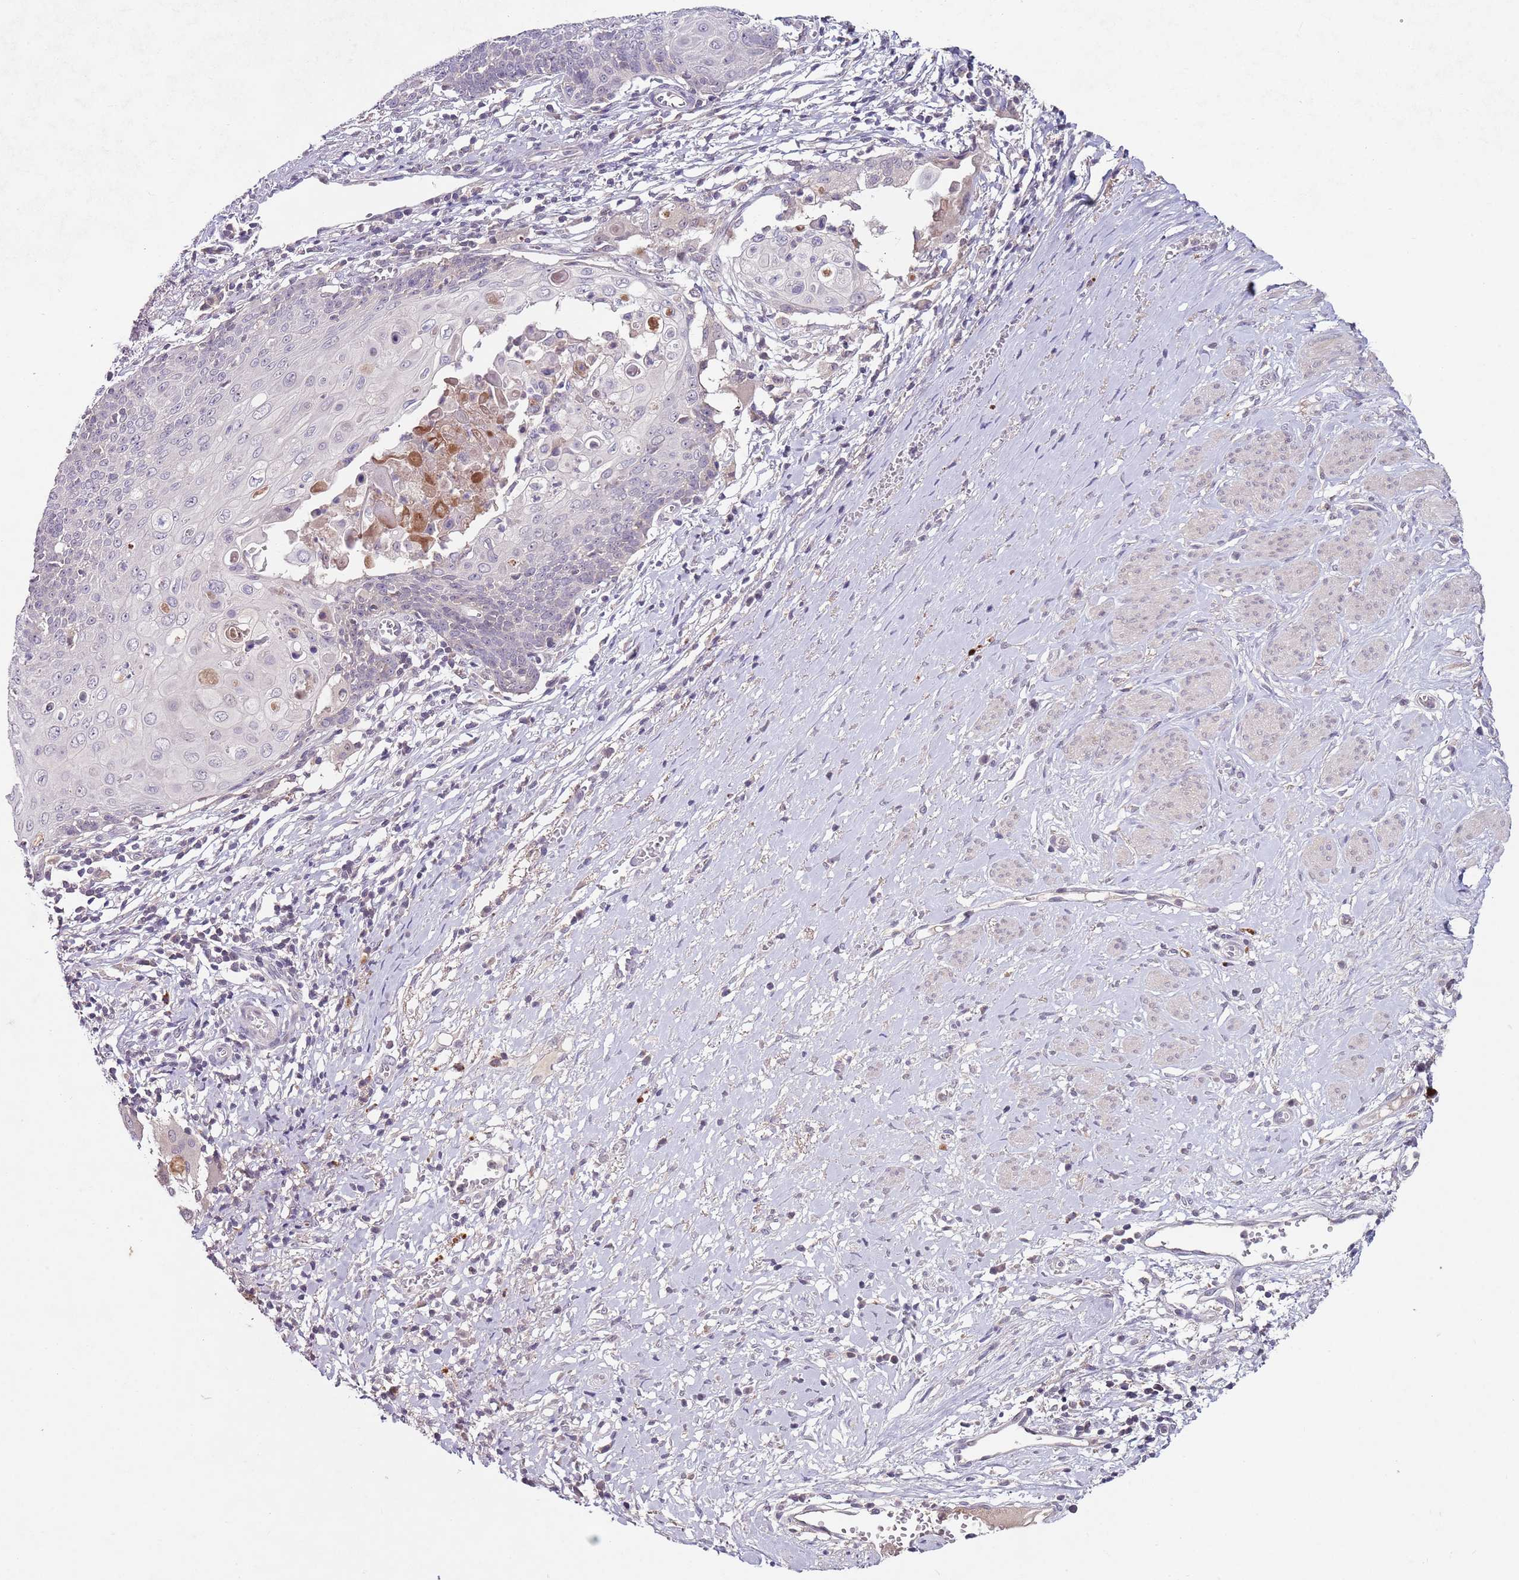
{"staining": {"intensity": "negative", "quantity": "none", "location": "none"}, "tissue": "cervical cancer", "cell_type": "Tumor cells", "image_type": "cancer", "snomed": [{"axis": "morphology", "description": "Squamous cell carcinoma, NOS"}, {"axis": "topography", "description": "Cervix"}], "caption": "Tumor cells show no significant protein staining in squamous cell carcinoma (cervical). The staining is performed using DAB brown chromogen with nuclei counter-stained in using hematoxylin.", "gene": "NRDE2", "patient": {"sex": "female", "age": 39}}